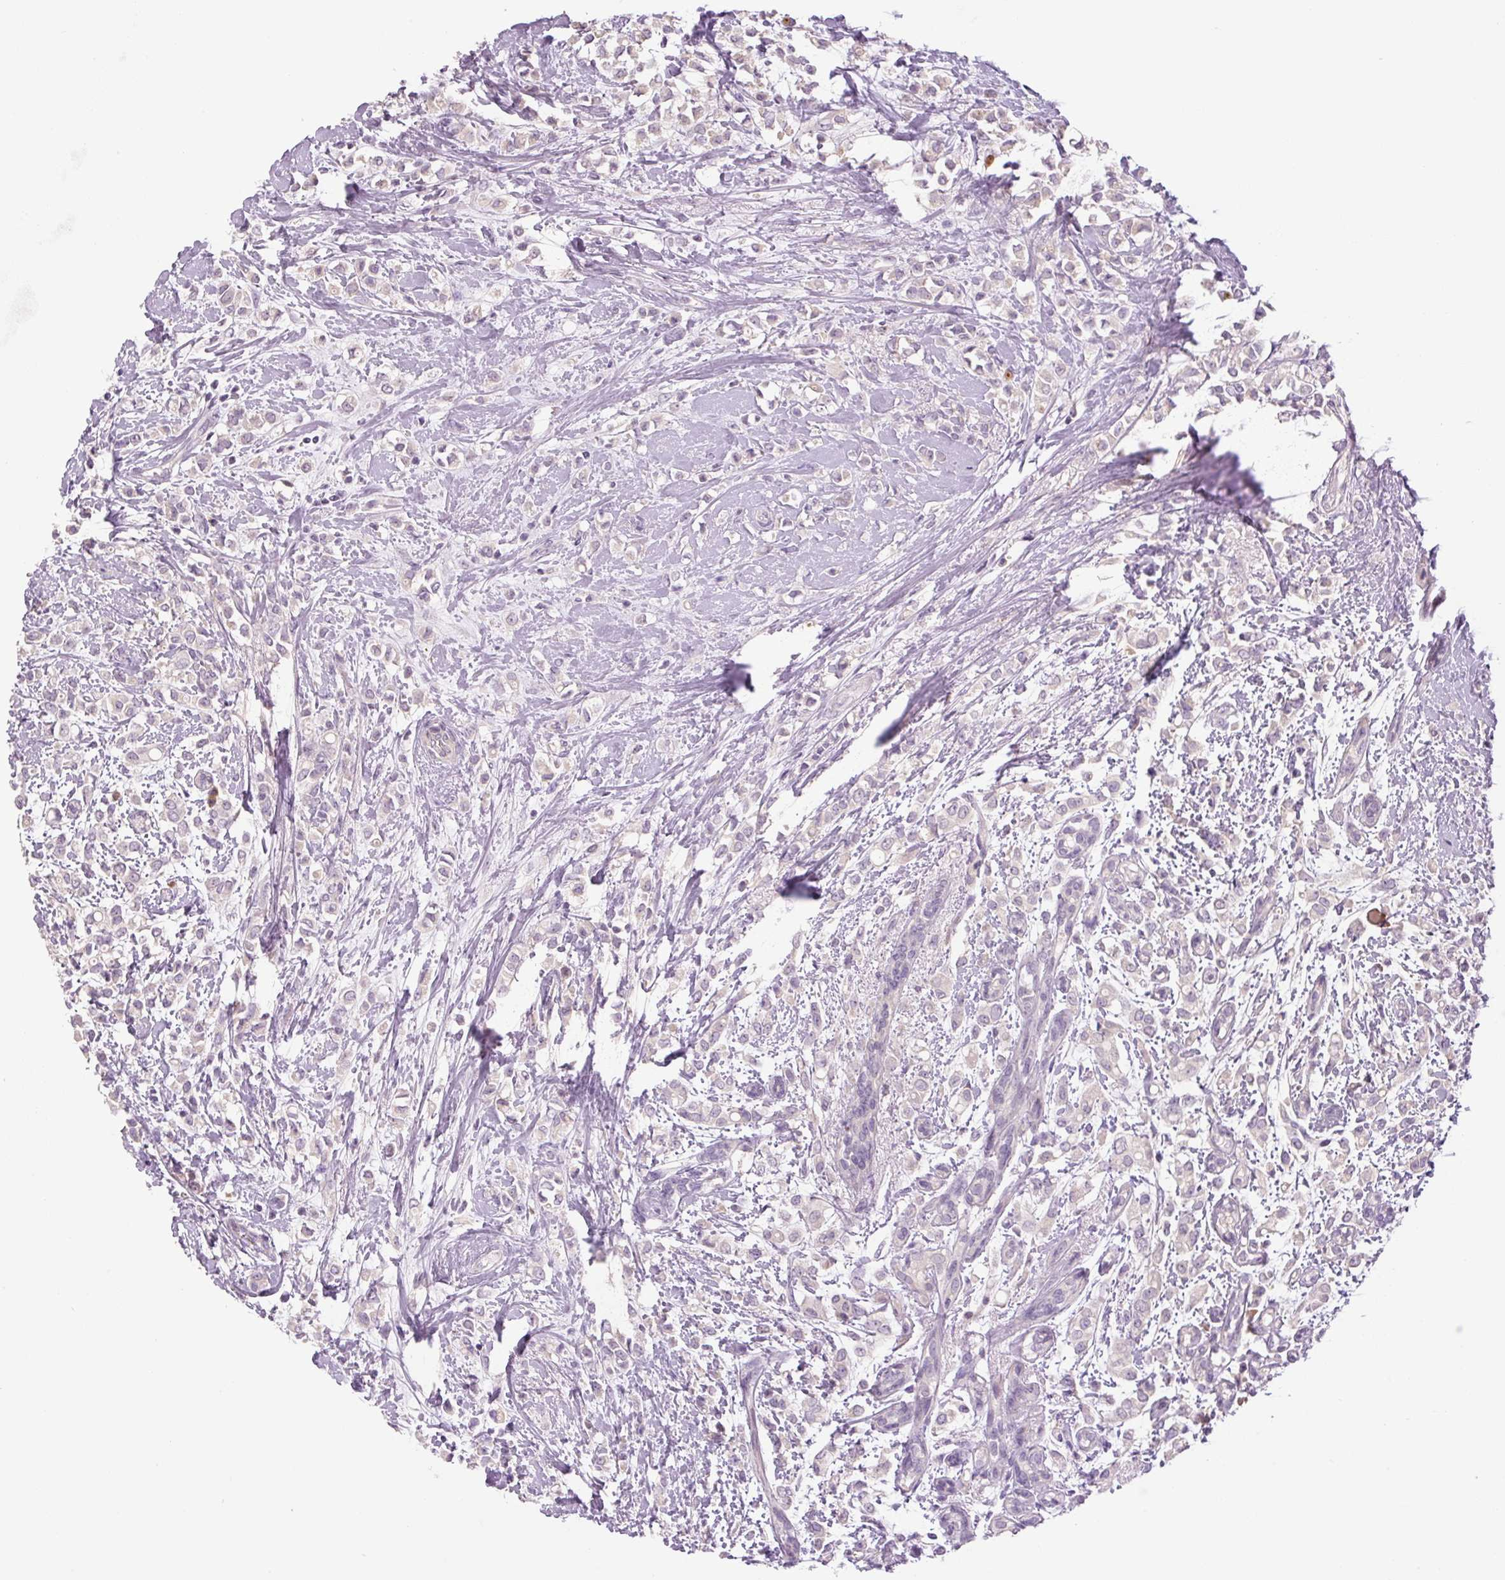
{"staining": {"intensity": "weak", "quantity": "<25%", "location": "cytoplasmic/membranous"}, "tissue": "breast cancer", "cell_type": "Tumor cells", "image_type": "cancer", "snomed": [{"axis": "morphology", "description": "Lobular carcinoma"}, {"axis": "topography", "description": "Breast"}], "caption": "Tumor cells show no significant staining in breast cancer (lobular carcinoma). (DAB (3,3'-diaminobenzidine) immunohistochemistry visualized using brightfield microscopy, high magnification).", "gene": "TMEM100", "patient": {"sex": "female", "age": 68}}